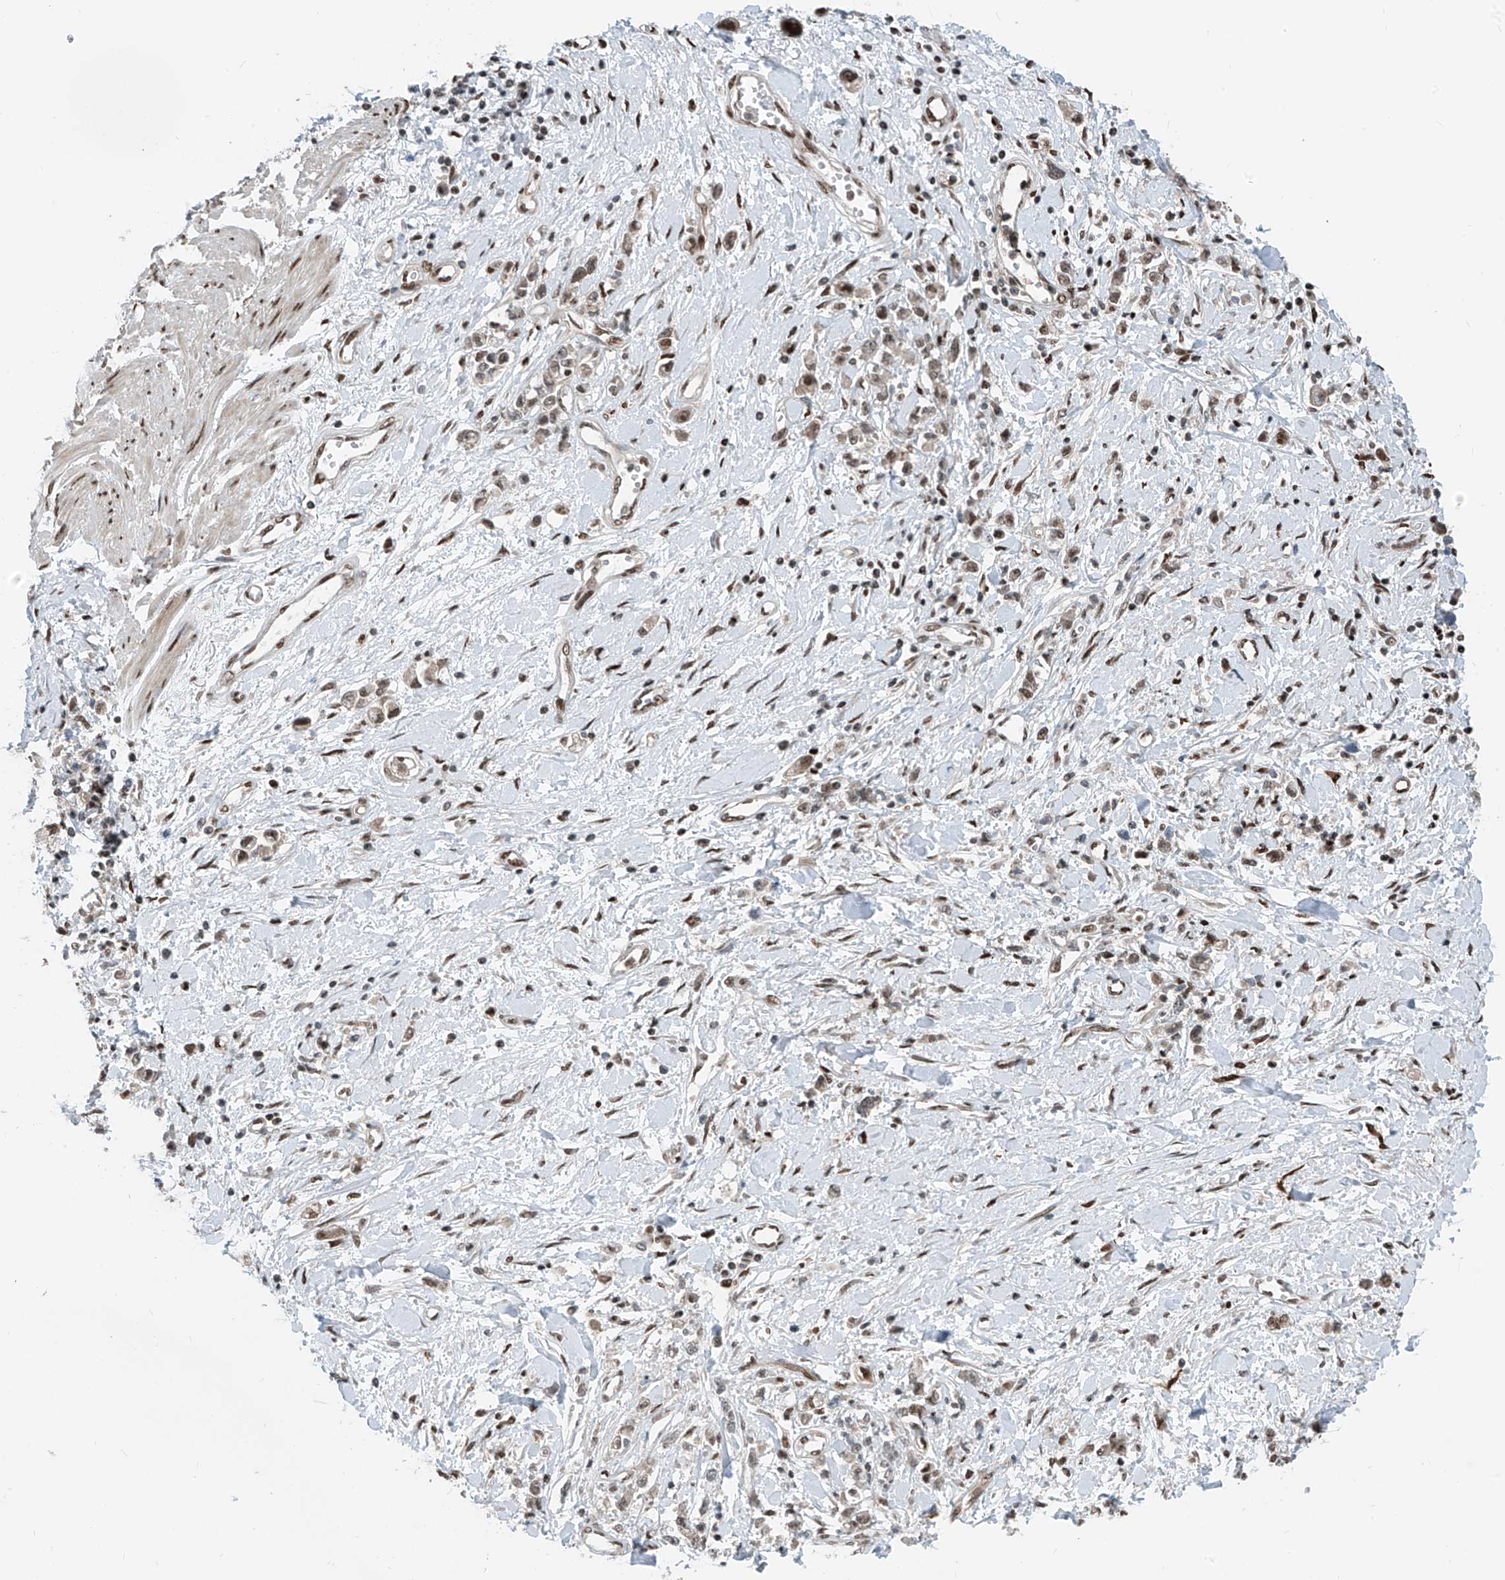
{"staining": {"intensity": "moderate", "quantity": "<25%", "location": "nuclear"}, "tissue": "stomach cancer", "cell_type": "Tumor cells", "image_type": "cancer", "snomed": [{"axis": "morphology", "description": "Adenocarcinoma, NOS"}, {"axis": "topography", "description": "Stomach"}], "caption": "Immunohistochemistry (IHC) (DAB) staining of adenocarcinoma (stomach) demonstrates moderate nuclear protein expression in approximately <25% of tumor cells. (DAB IHC with brightfield microscopy, high magnification).", "gene": "RBP7", "patient": {"sex": "female", "age": 76}}